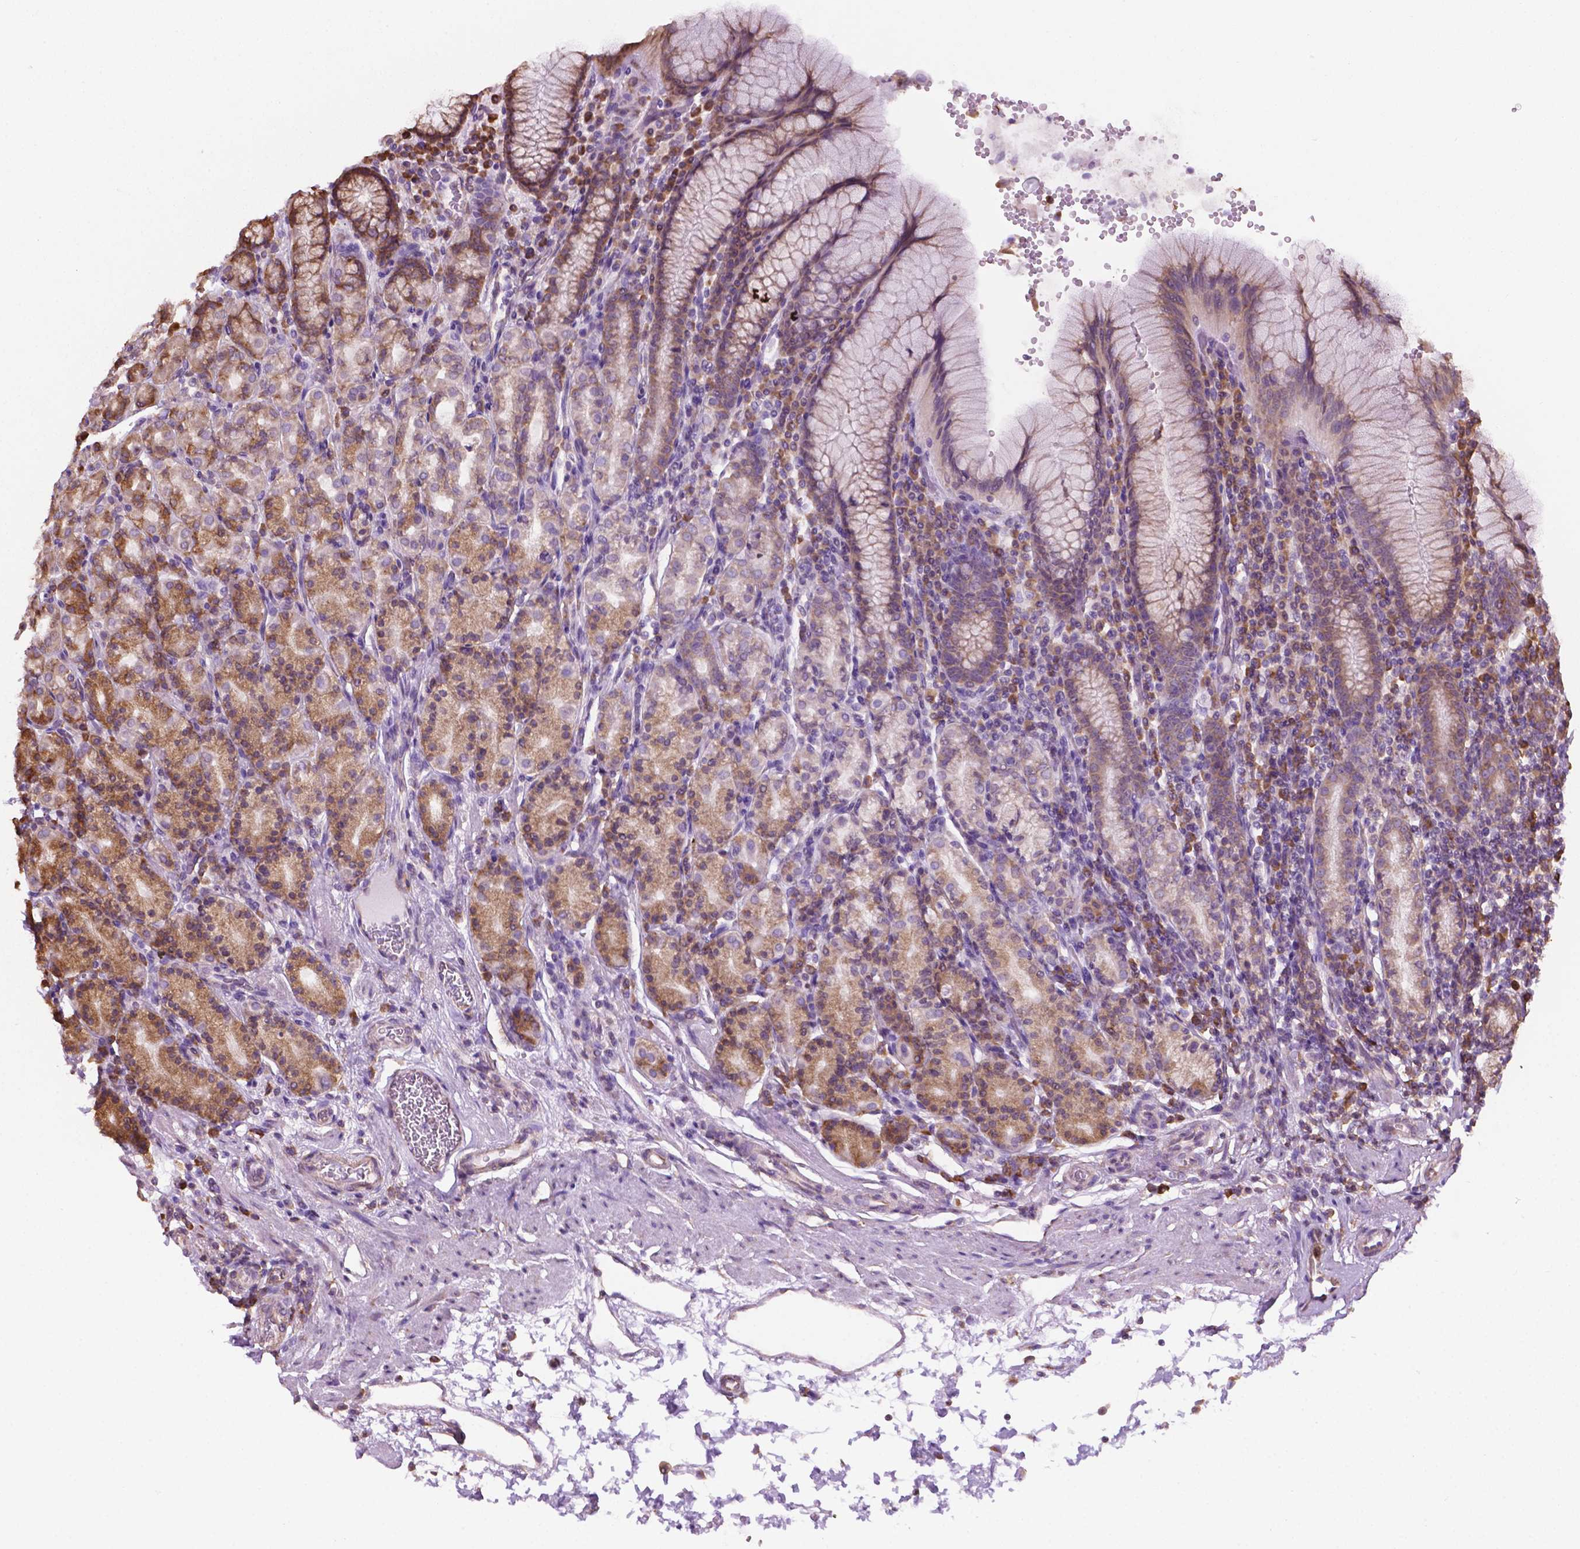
{"staining": {"intensity": "moderate", "quantity": ">75%", "location": "cytoplasmic/membranous"}, "tissue": "stomach", "cell_type": "Glandular cells", "image_type": "normal", "snomed": [{"axis": "morphology", "description": "Normal tissue, NOS"}, {"axis": "topography", "description": "Stomach, upper"}, {"axis": "topography", "description": "Stomach"}], "caption": "A photomicrograph of human stomach stained for a protein displays moderate cytoplasmic/membranous brown staining in glandular cells. The protein of interest is shown in brown color, while the nuclei are stained blue.", "gene": "RPL29", "patient": {"sex": "male", "age": 62}}